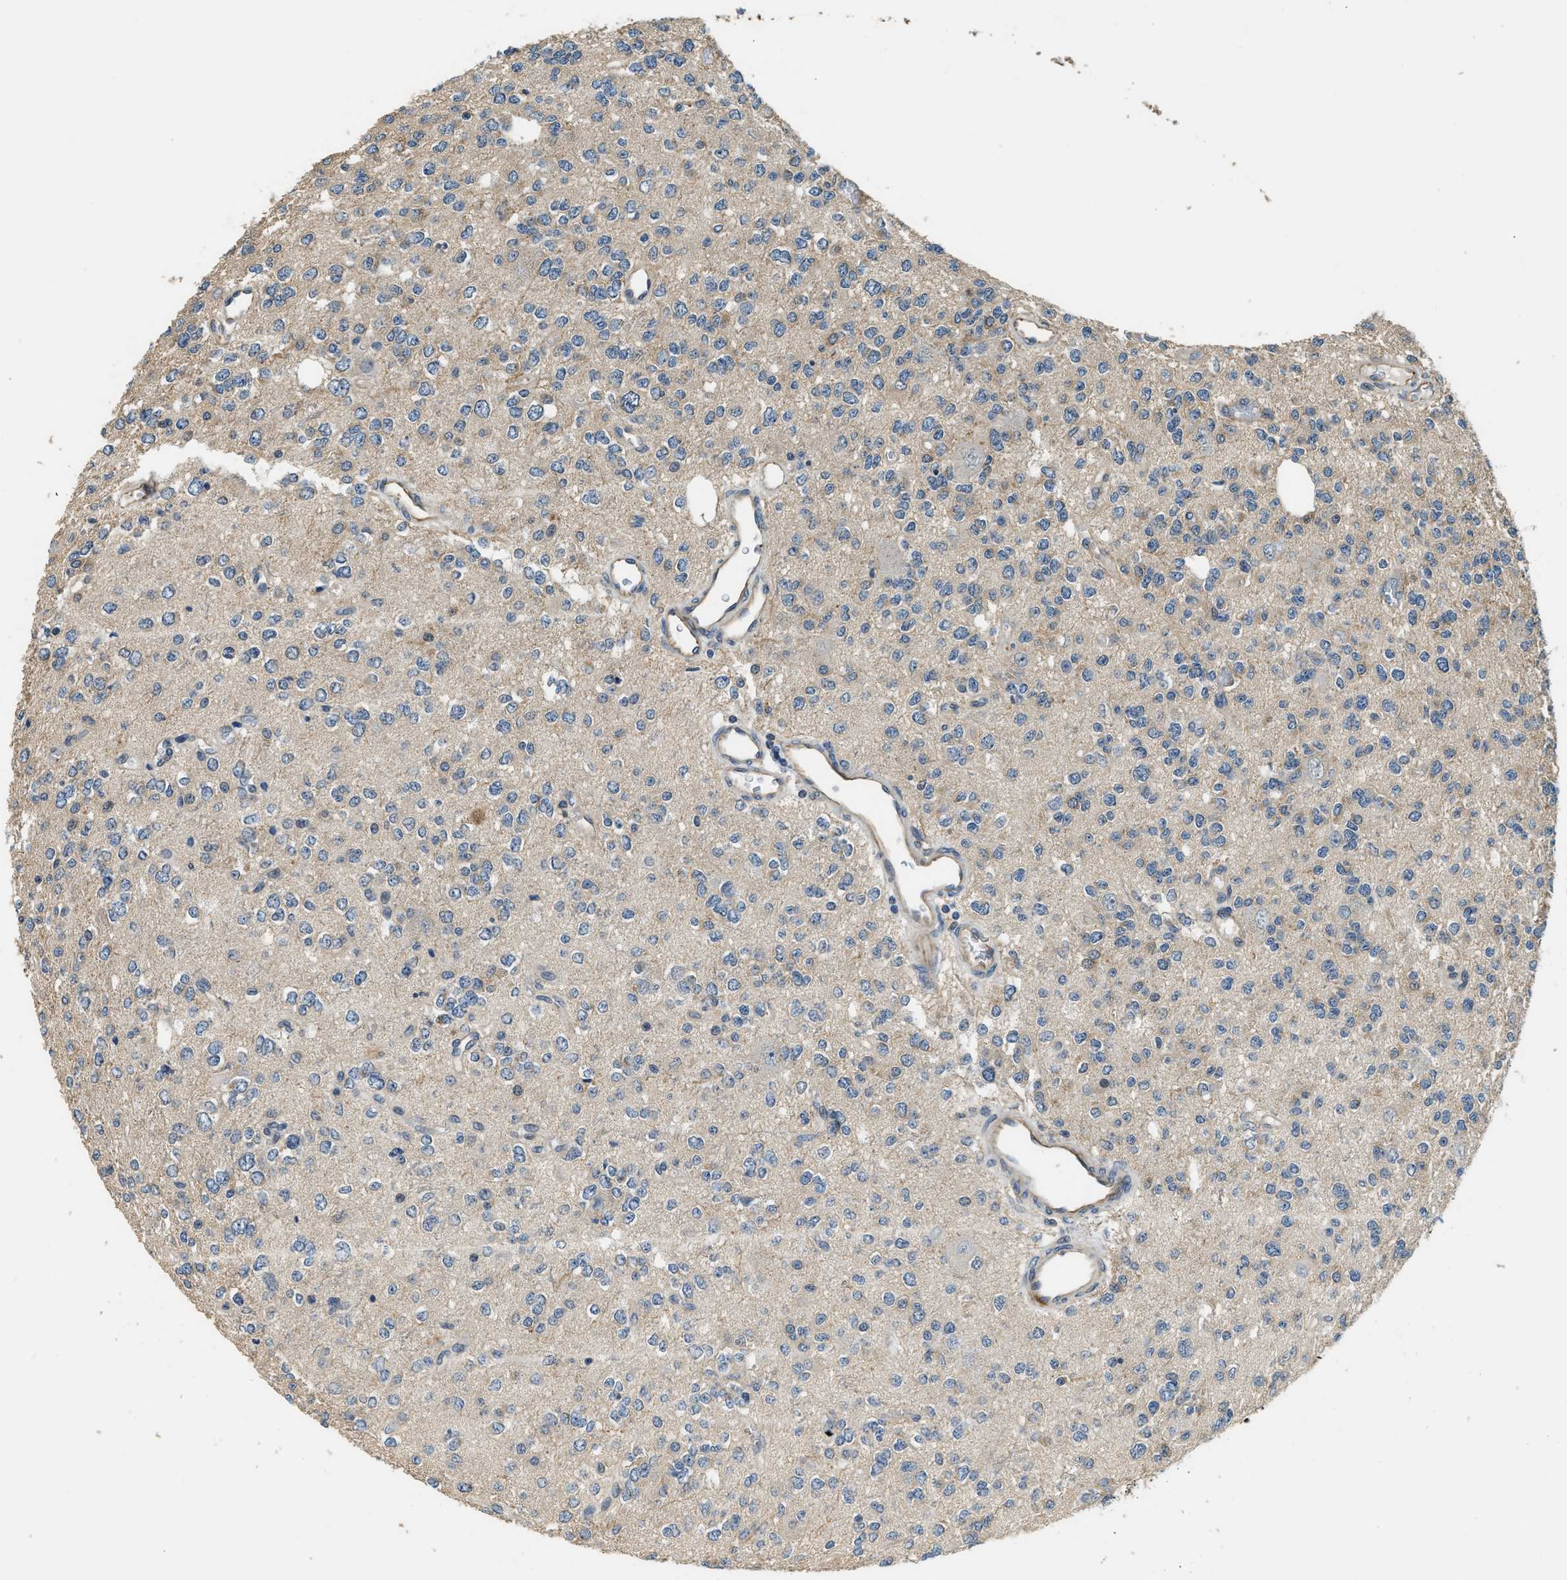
{"staining": {"intensity": "weak", "quantity": "<25%", "location": "cytoplasmic/membranous"}, "tissue": "glioma", "cell_type": "Tumor cells", "image_type": "cancer", "snomed": [{"axis": "morphology", "description": "Glioma, malignant, Low grade"}, {"axis": "topography", "description": "Brain"}], "caption": "Immunohistochemistry photomicrograph of neoplastic tissue: glioma stained with DAB reveals no significant protein staining in tumor cells.", "gene": "ALOX12", "patient": {"sex": "male", "age": 38}}